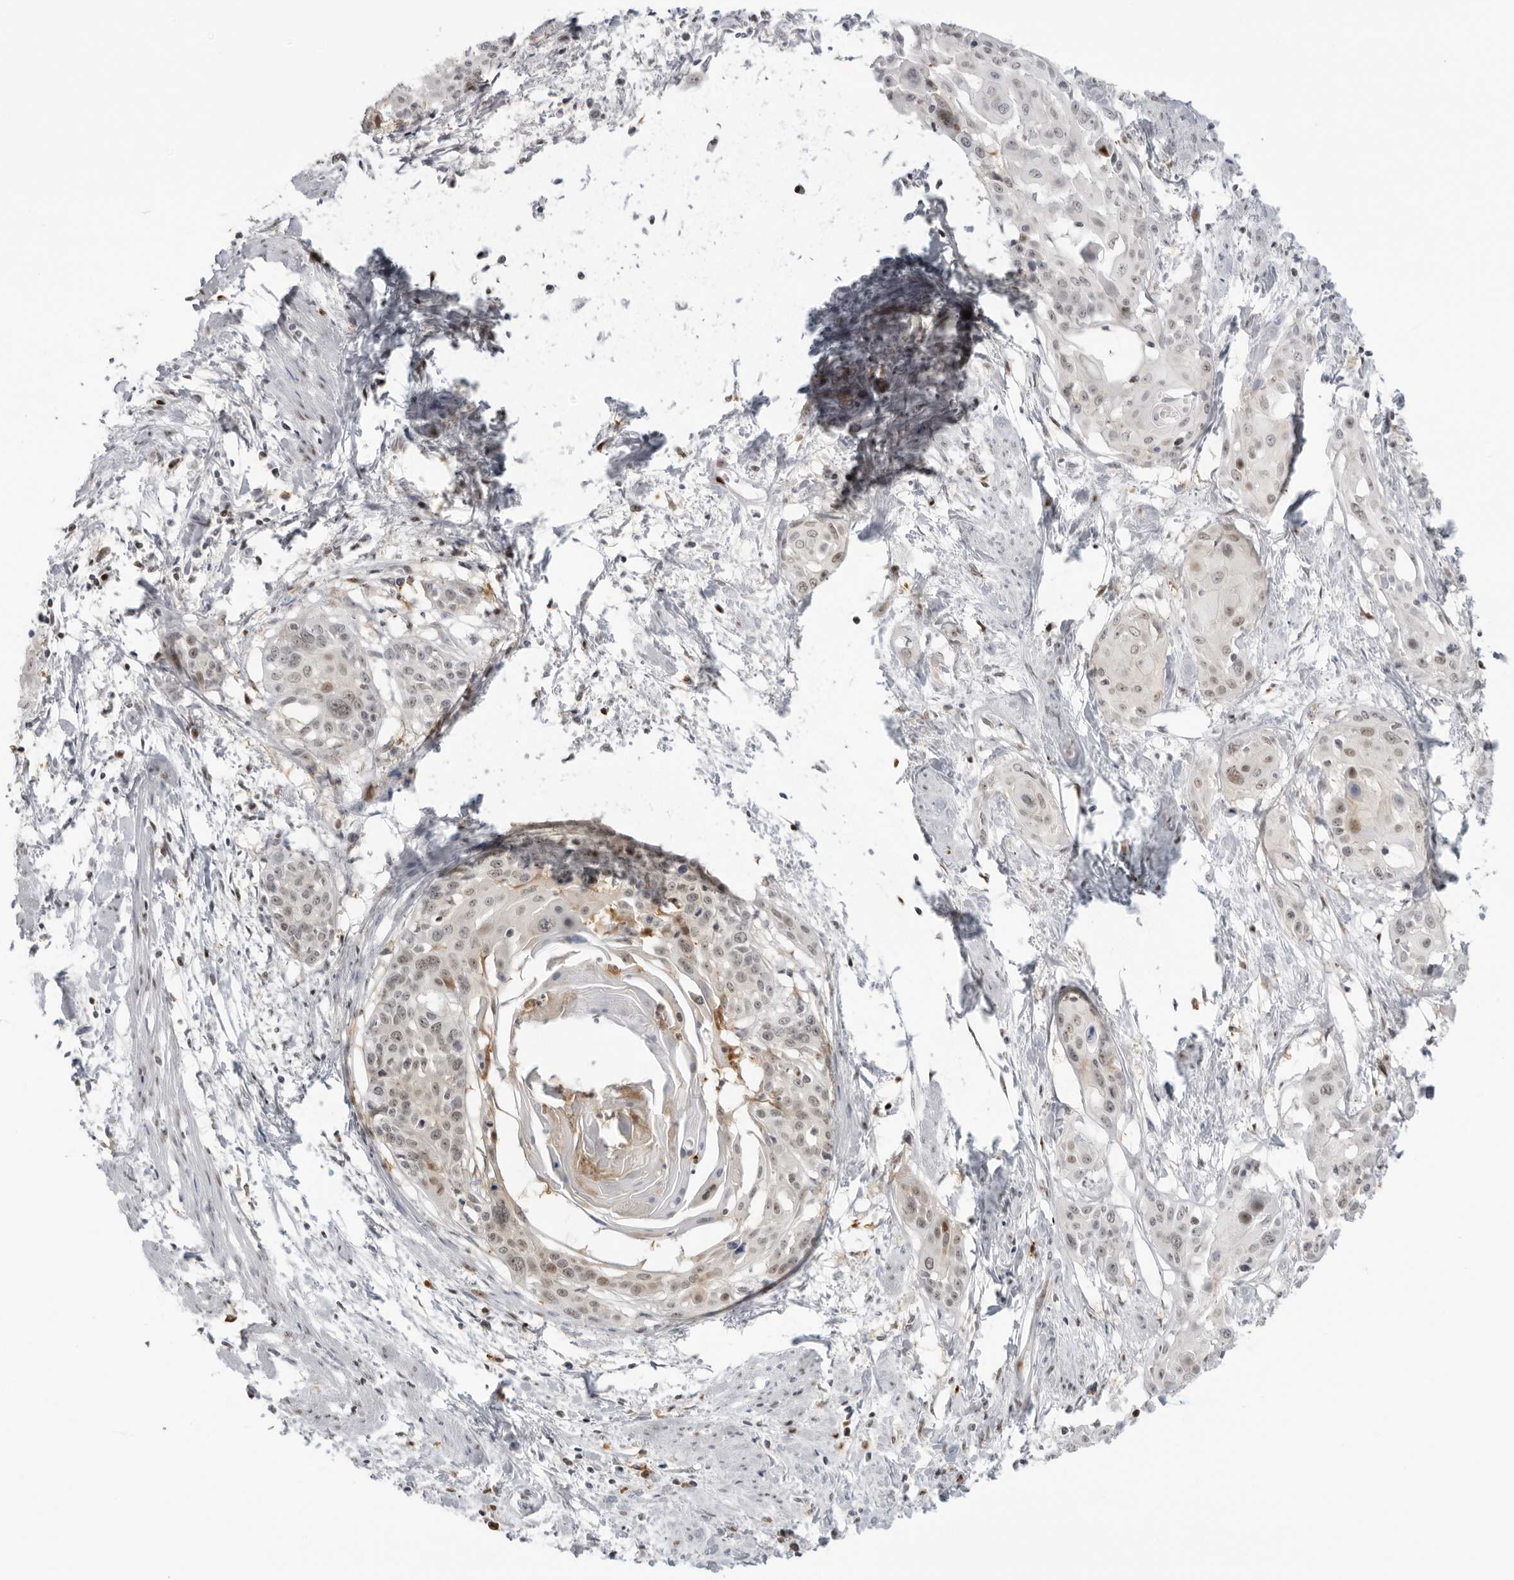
{"staining": {"intensity": "weak", "quantity": "25%-75%", "location": "nuclear"}, "tissue": "cervical cancer", "cell_type": "Tumor cells", "image_type": "cancer", "snomed": [{"axis": "morphology", "description": "Squamous cell carcinoma, NOS"}, {"axis": "topography", "description": "Cervix"}], "caption": "Protein expression analysis of cervical cancer displays weak nuclear staining in about 25%-75% of tumor cells.", "gene": "RNF146", "patient": {"sex": "female", "age": 57}}